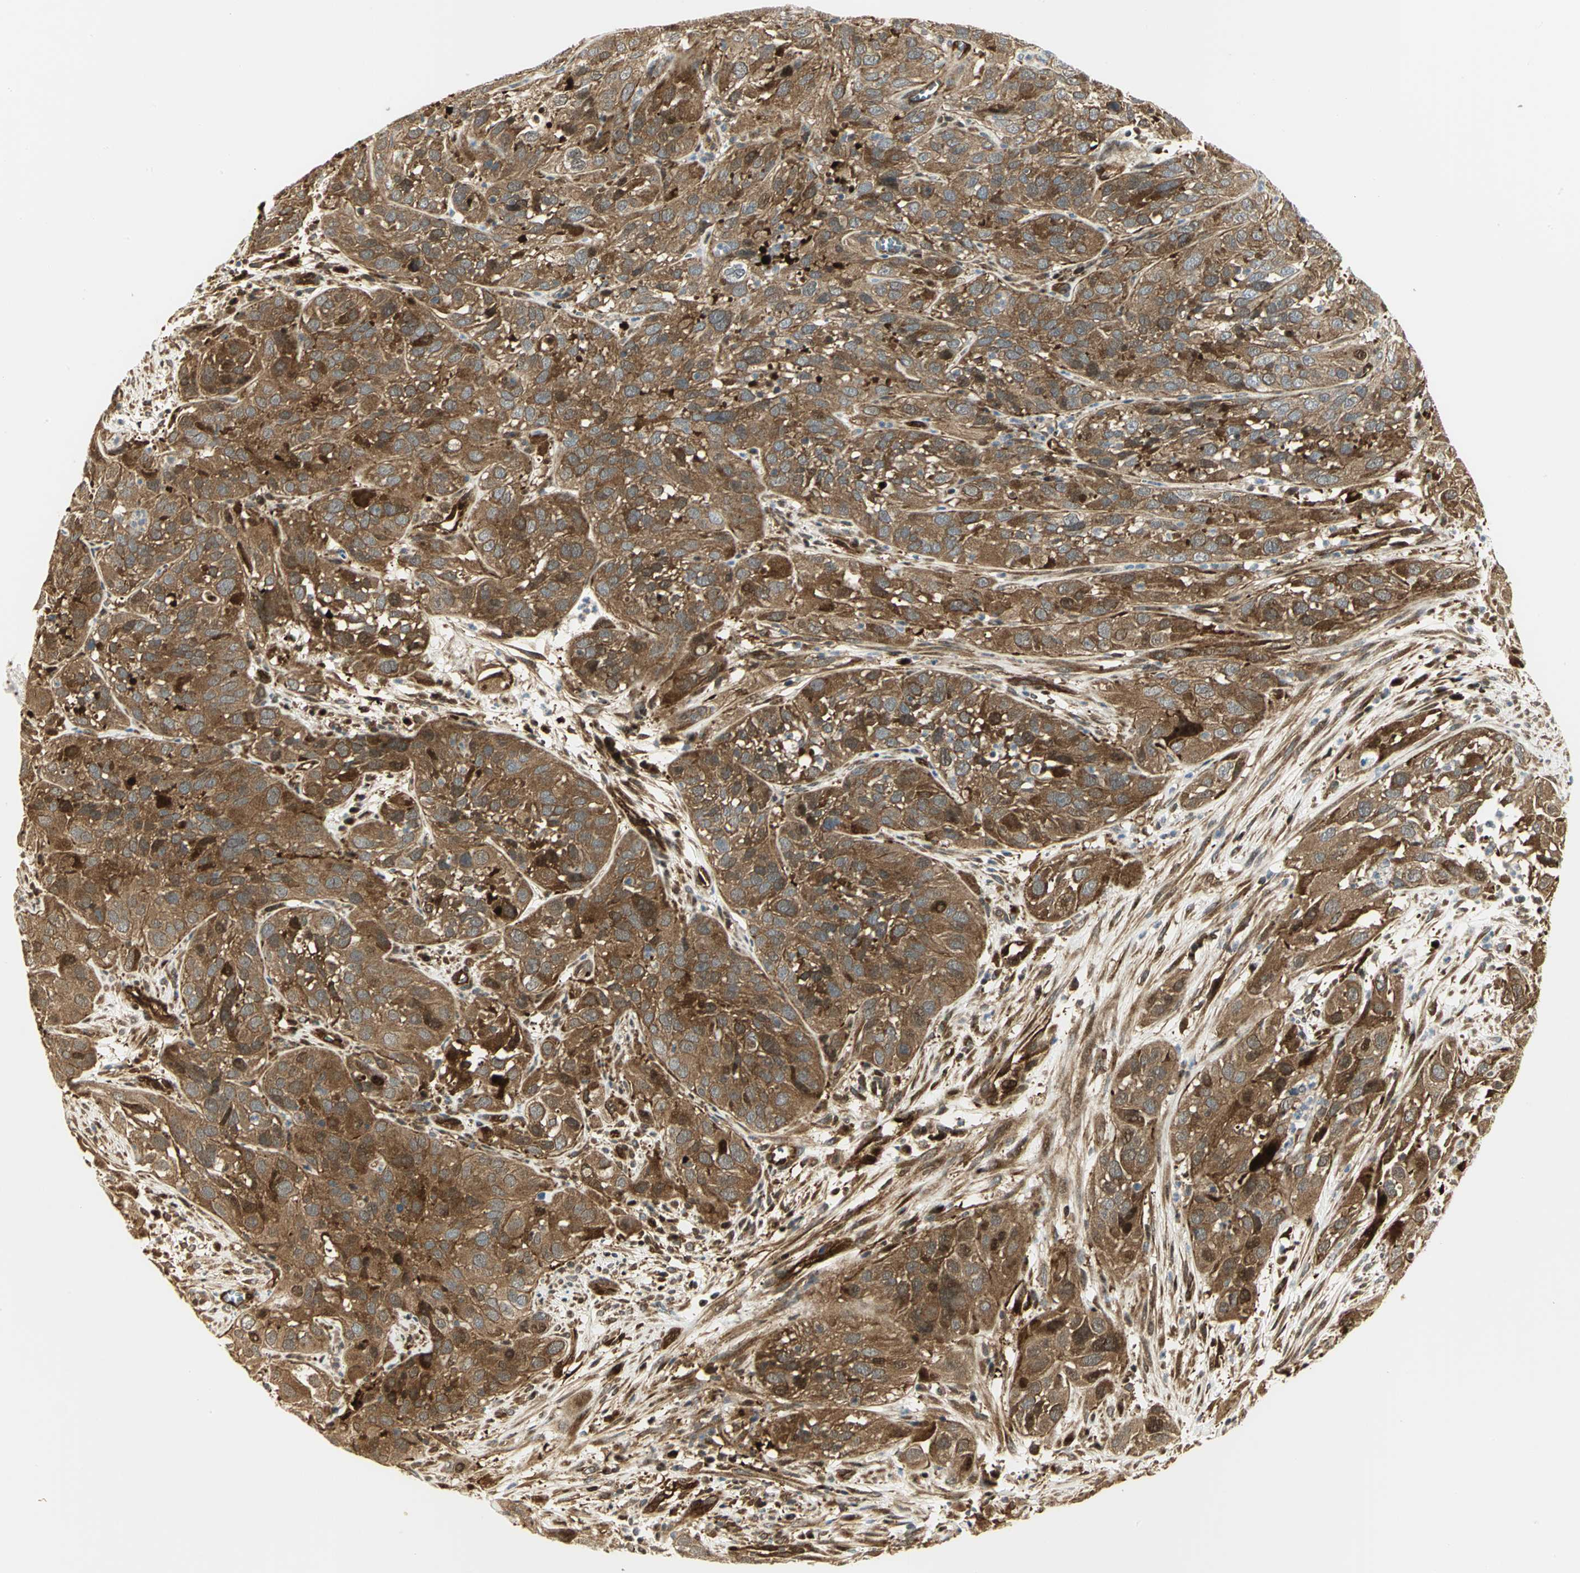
{"staining": {"intensity": "moderate", "quantity": ">75%", "location": "cytoplasmic/membranous"}, "tissue": "cervical cancer", "cell_type": "Tumor cells", "image_type": "cancer", "snomed": [{"axis": "morphology", "description": "Squamous cell carcinoma, NOS"}, {"axis": "topography", "description": "Cervix"}], "caption": "Cervical cancer (squamous cell carcinoma) stained with DAB (3,3'-diaminobenzidine) immunohistochemistry (IHC) displays medium levels of moderate cytoplasmic/membranous expression in approximately >75% of tumor cells. Using DAB (3,3'-diaminobenzidine) (brown) and hematoxylin (blue) stains, captured at high magnification using brightfield microscopy.", "gene": "EEA1", "patient": {"sex": "female", "age": 32}}